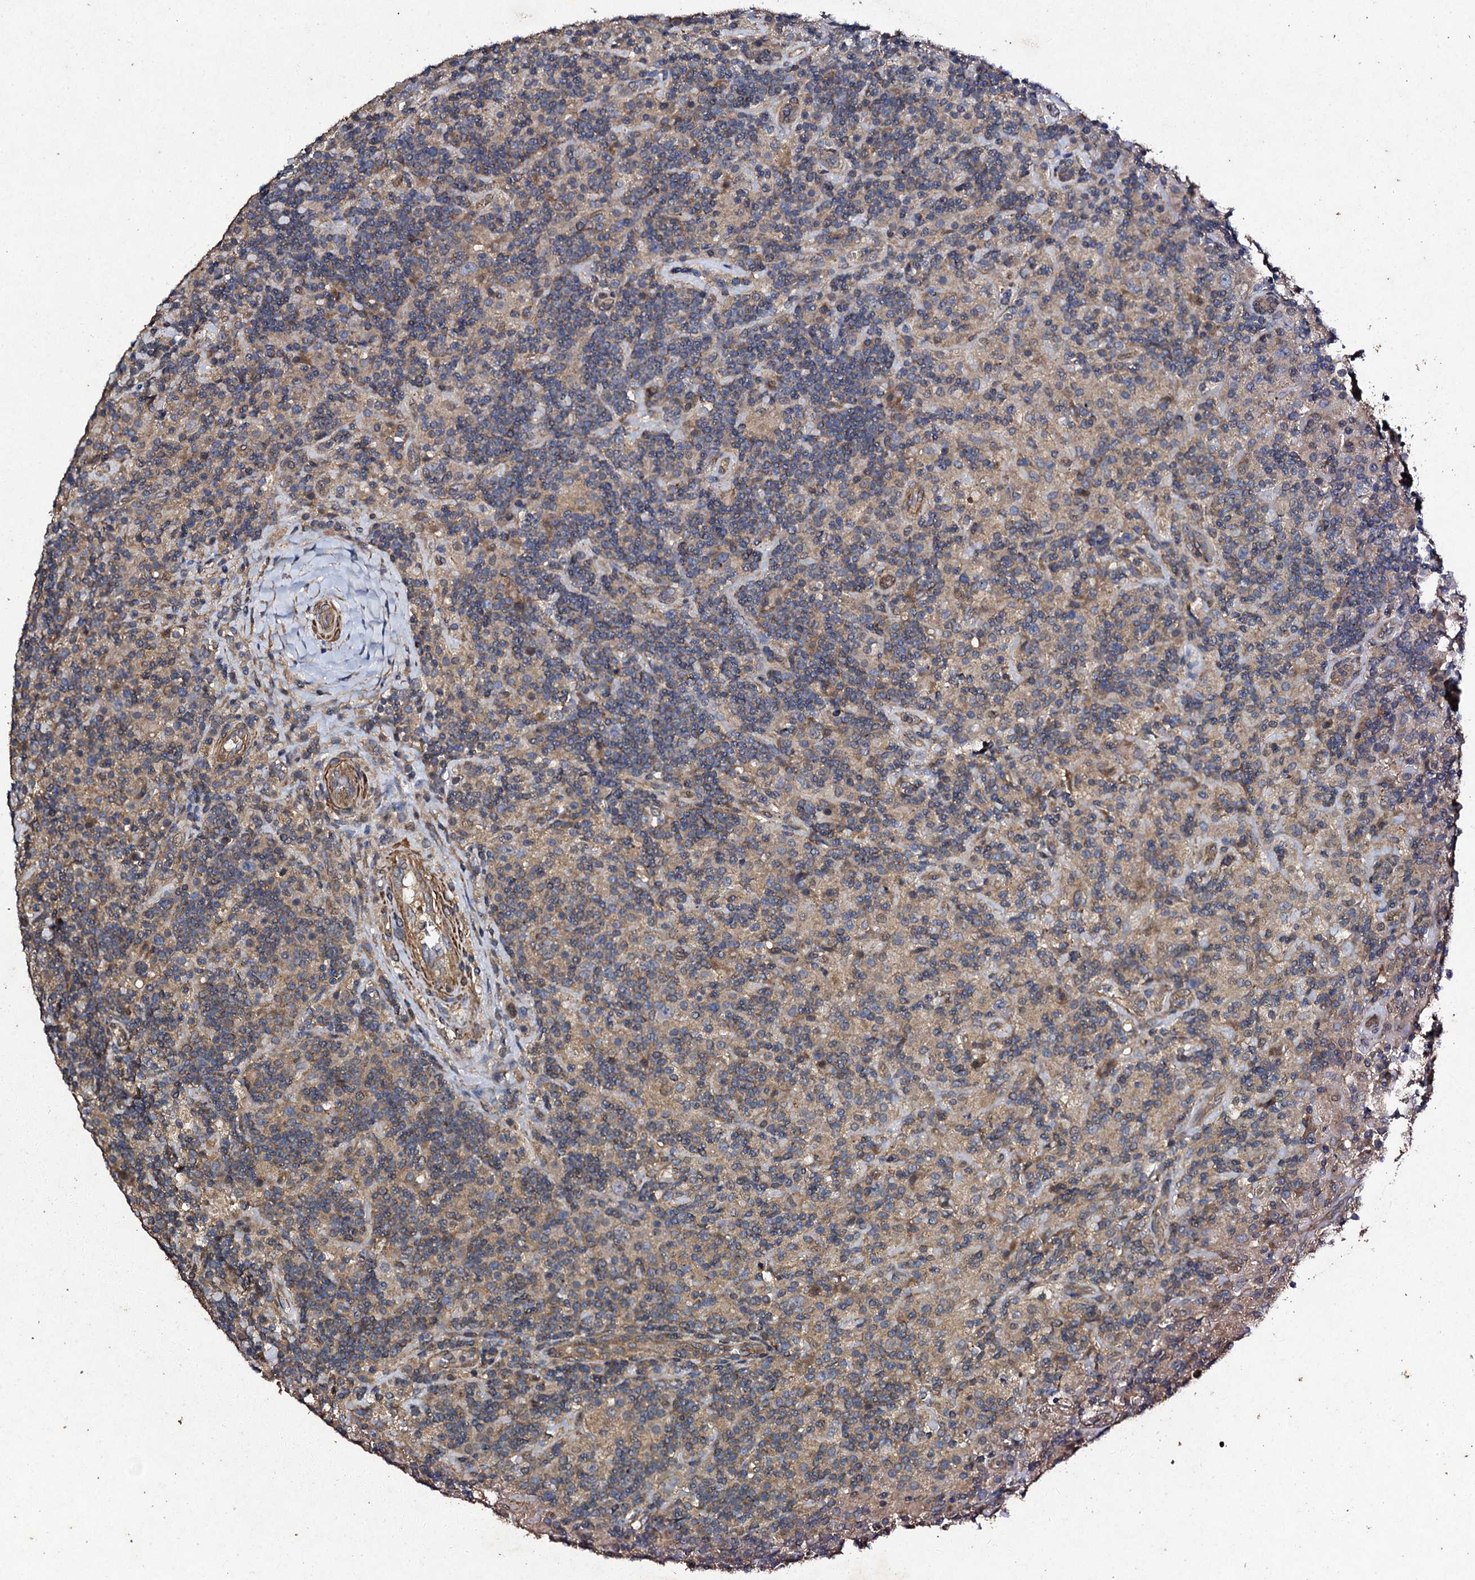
{"staining": {"intensity": "weak", "quantity": "<25%", "location": "cytoplasmic/membranous"}, "tissue": "lymphoma", "cell_type": "Tumor cells", "image_type": "cancer", "snomed": [{"axis": "morphology", "description": "Hodgkin's disease, NOS"}, {"axis": "topography", "description": "Lymph node"}], "caption": "This is a photomicrograph of immunohistochemistry (IHC) staining of lymphoma, which shows no staining in tumor cells.", "gene": "MOCOS", "patient": {"sex": "male", "age": 70}}